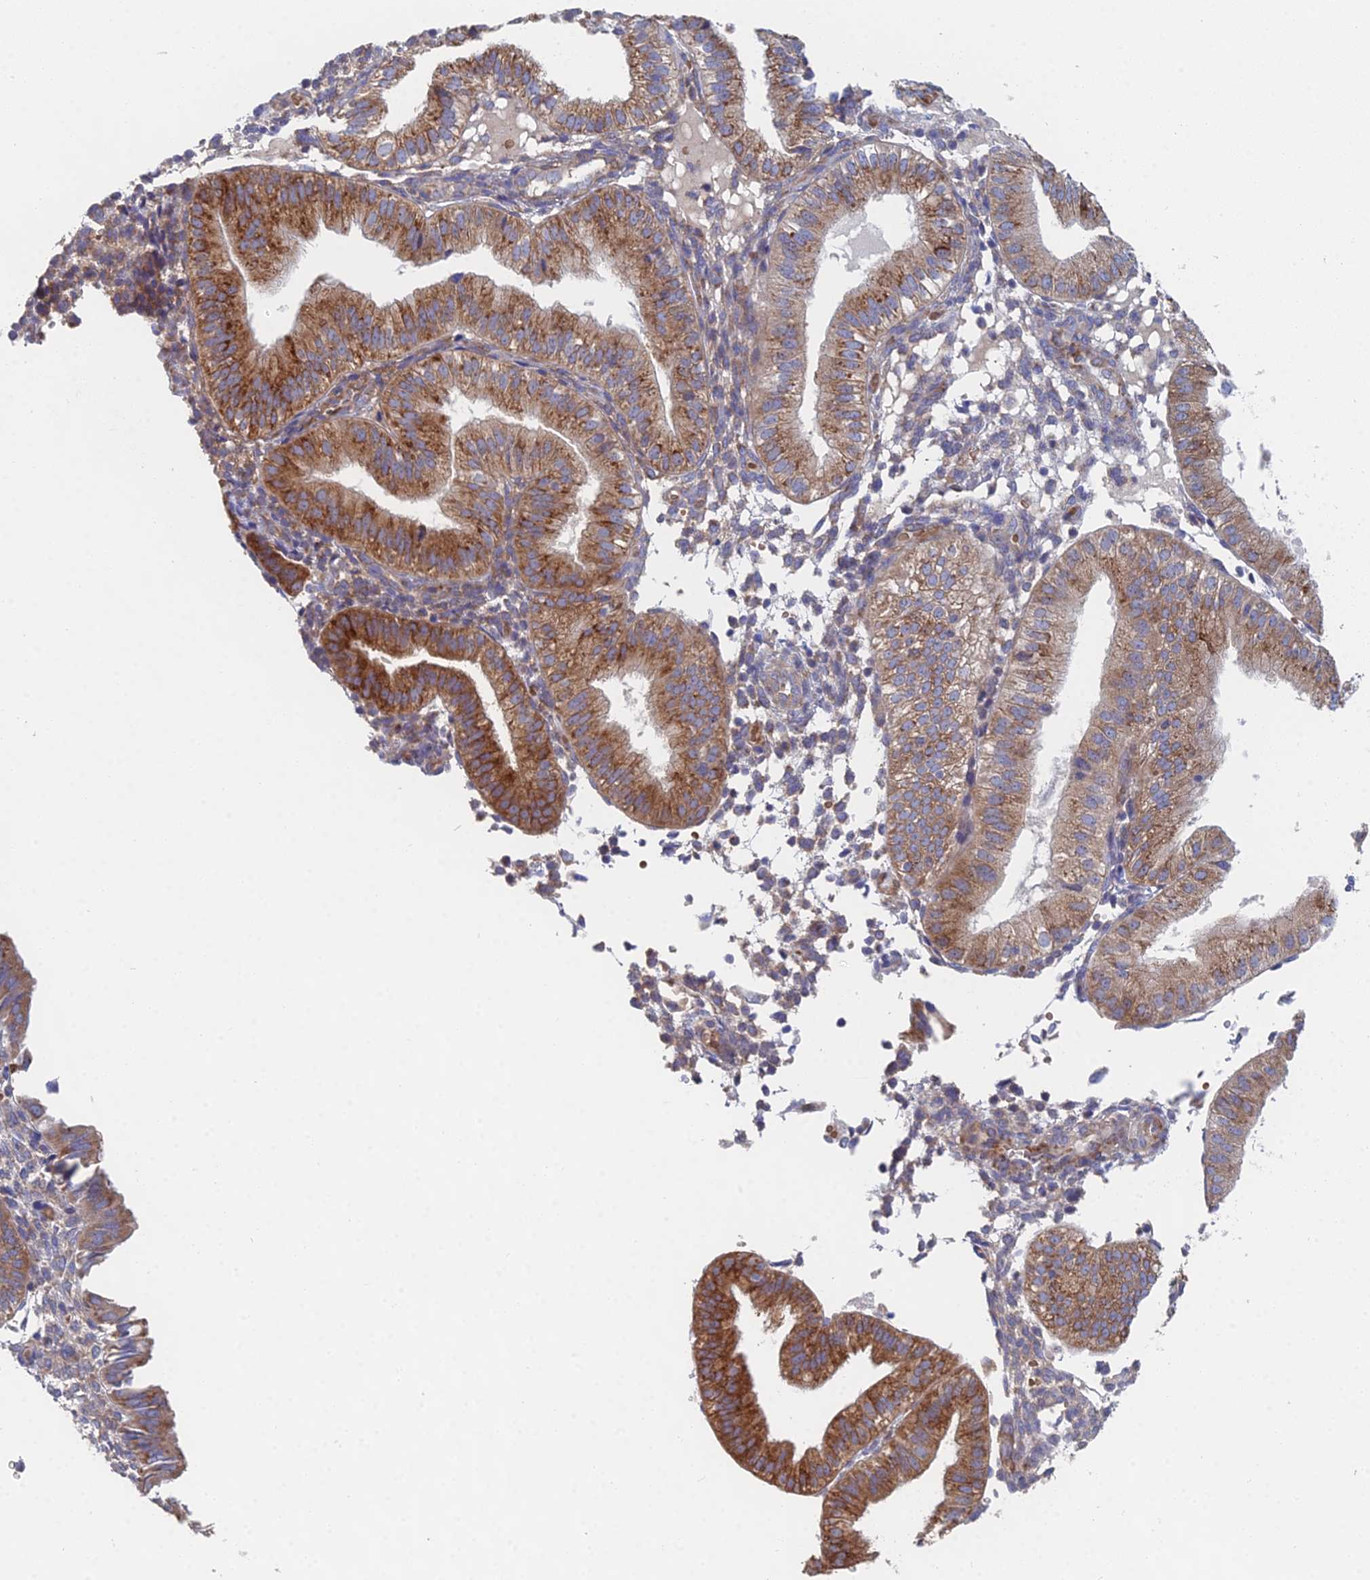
{"staining": {"intensity": "negative", "quantity": "none", "location": "none"}, "tissue": "endometrium", "cell_type": "Cells in endometrial stroma", "image_type": "normal", "snomed": [{"axis": "morphology", "description": "Normal tissue, NOS"}, {"axis": "topography", "description": "Endometrium"}], "caption": "The immunohistochemistry (IHC) micrograph has no significant expression in cells in endometrial stroma of endometrium.", "gene": "ELOF1", "patient": {"sex": "female", "age": 39}}